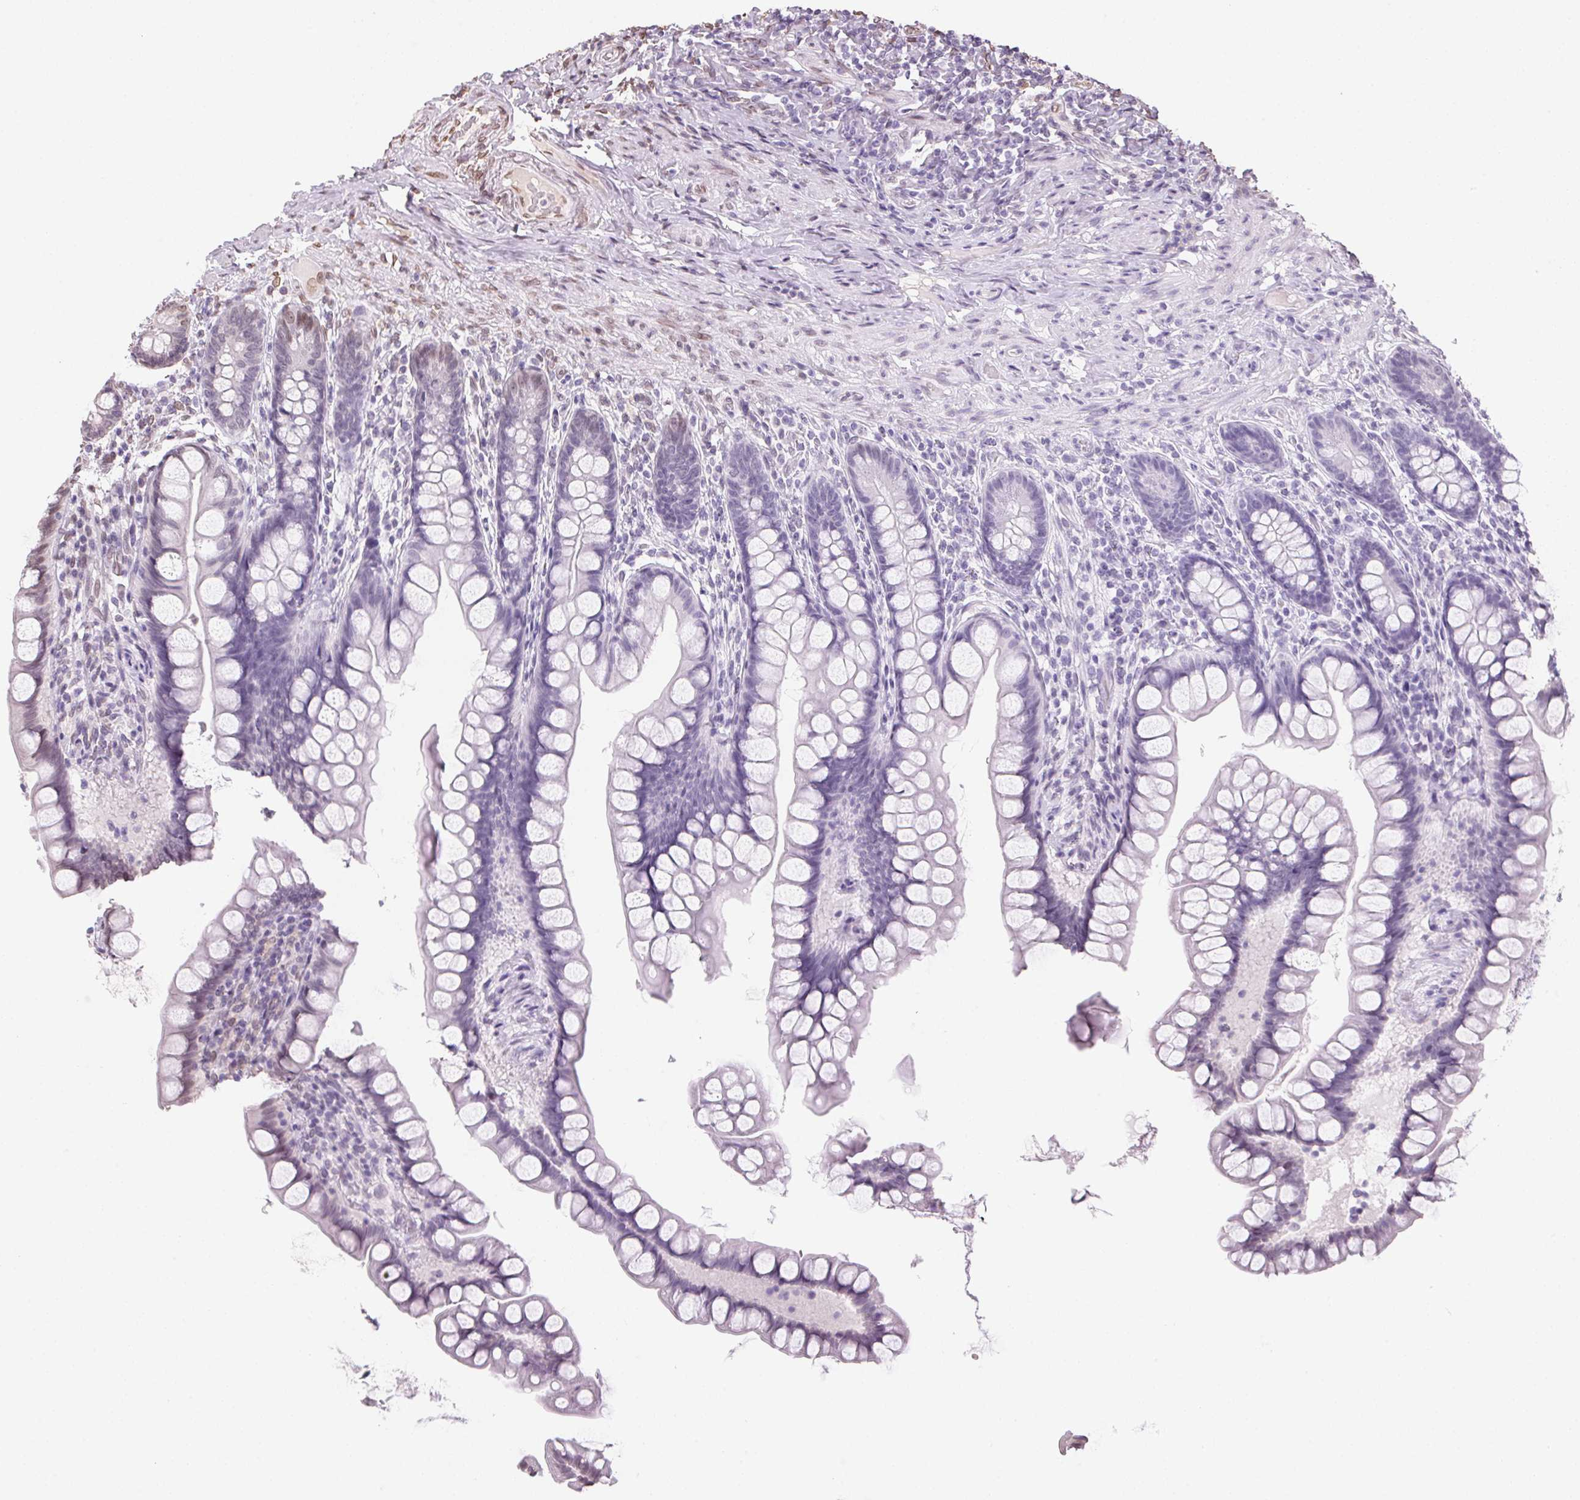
{"staining": {"intensity": "weak", "quantity": "<25%", "location": "cytoplasmic/membranous,nuclear"}, "tissue": "small intestine", "cell_type": "Glandular cells", "image_type": "normal", "snomed": [{"axis": "morphology", "description": "Normal tissue, NOS"}, {"axis": "topography", "description": "Small intestine"}], "caption": "Immunohistochemistry (IHC) of benign small intestine demonstrates no positivity in glandular cells. (DAB immunohistochemistry with hematoxylin counter stain).", "gene": "TMEM175", "patient": {"sex": "male", "age": 70}}